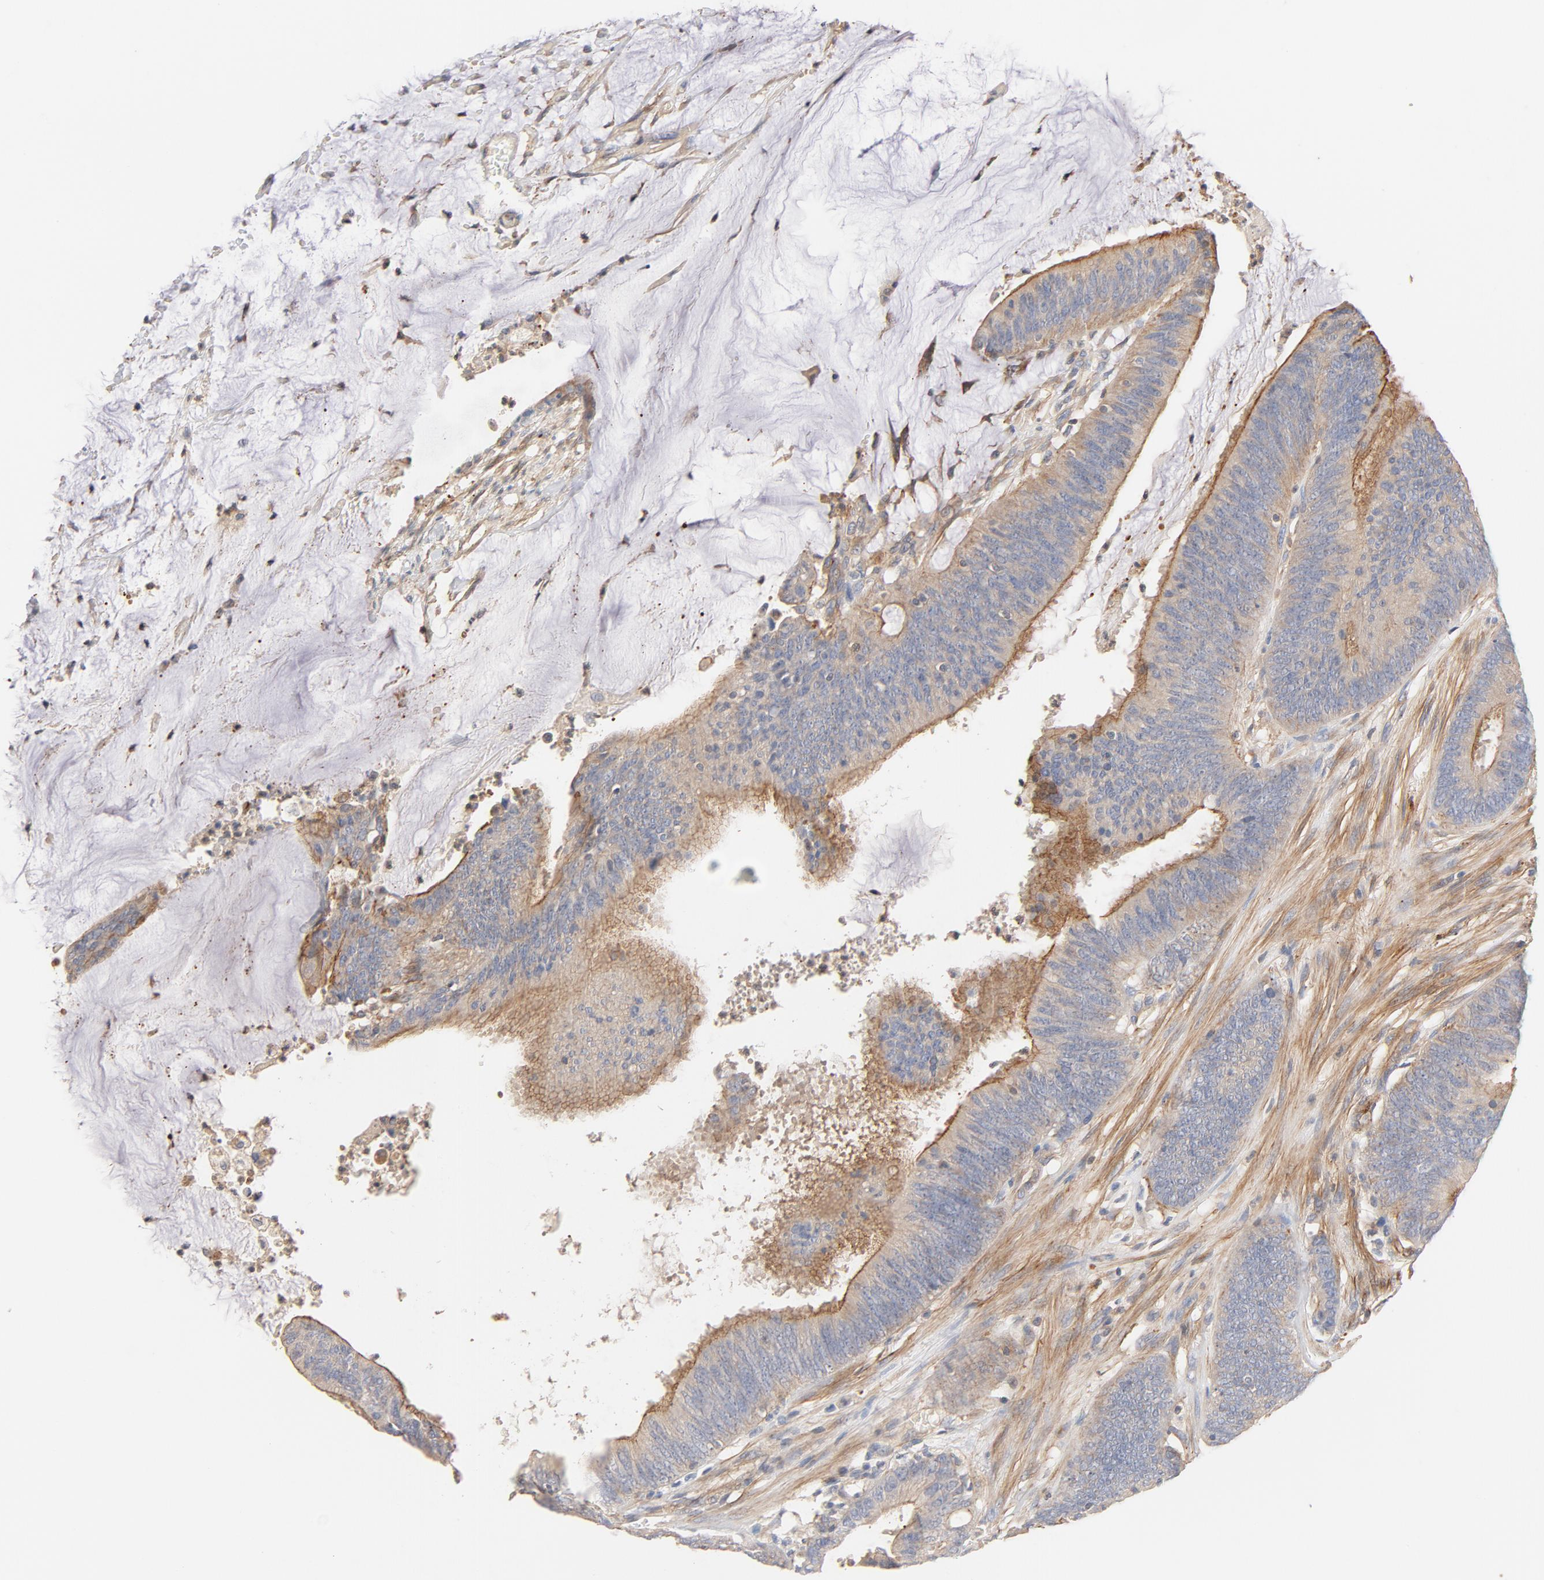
{"staining": {"intensity": "strong", "quantity": "25%-75%", "location": "cytoplasmic/membranous"}, "tissue": "colorectal cancer", "cell_type": "Tumor cells", "image_type": "cancer", "snomed": [{"axis": "morphology", "description": "Adenocarcinoma, NOS"}, {"axis": "topography", "description": "Rectum"}], "caption": "IHC photomicrograph of neoplastic tissue: human adenocarcinoma (colorectal) stained using immunohistochemistry (IHC) reveals high levels of strong protein expression localized specifically in the cytoplasmic/membranous of tumor cells, appearing as a cytoplasmic/membranous brown color.", "gene": "STRN3", "patient": {"sex": "female", "age": 66}}